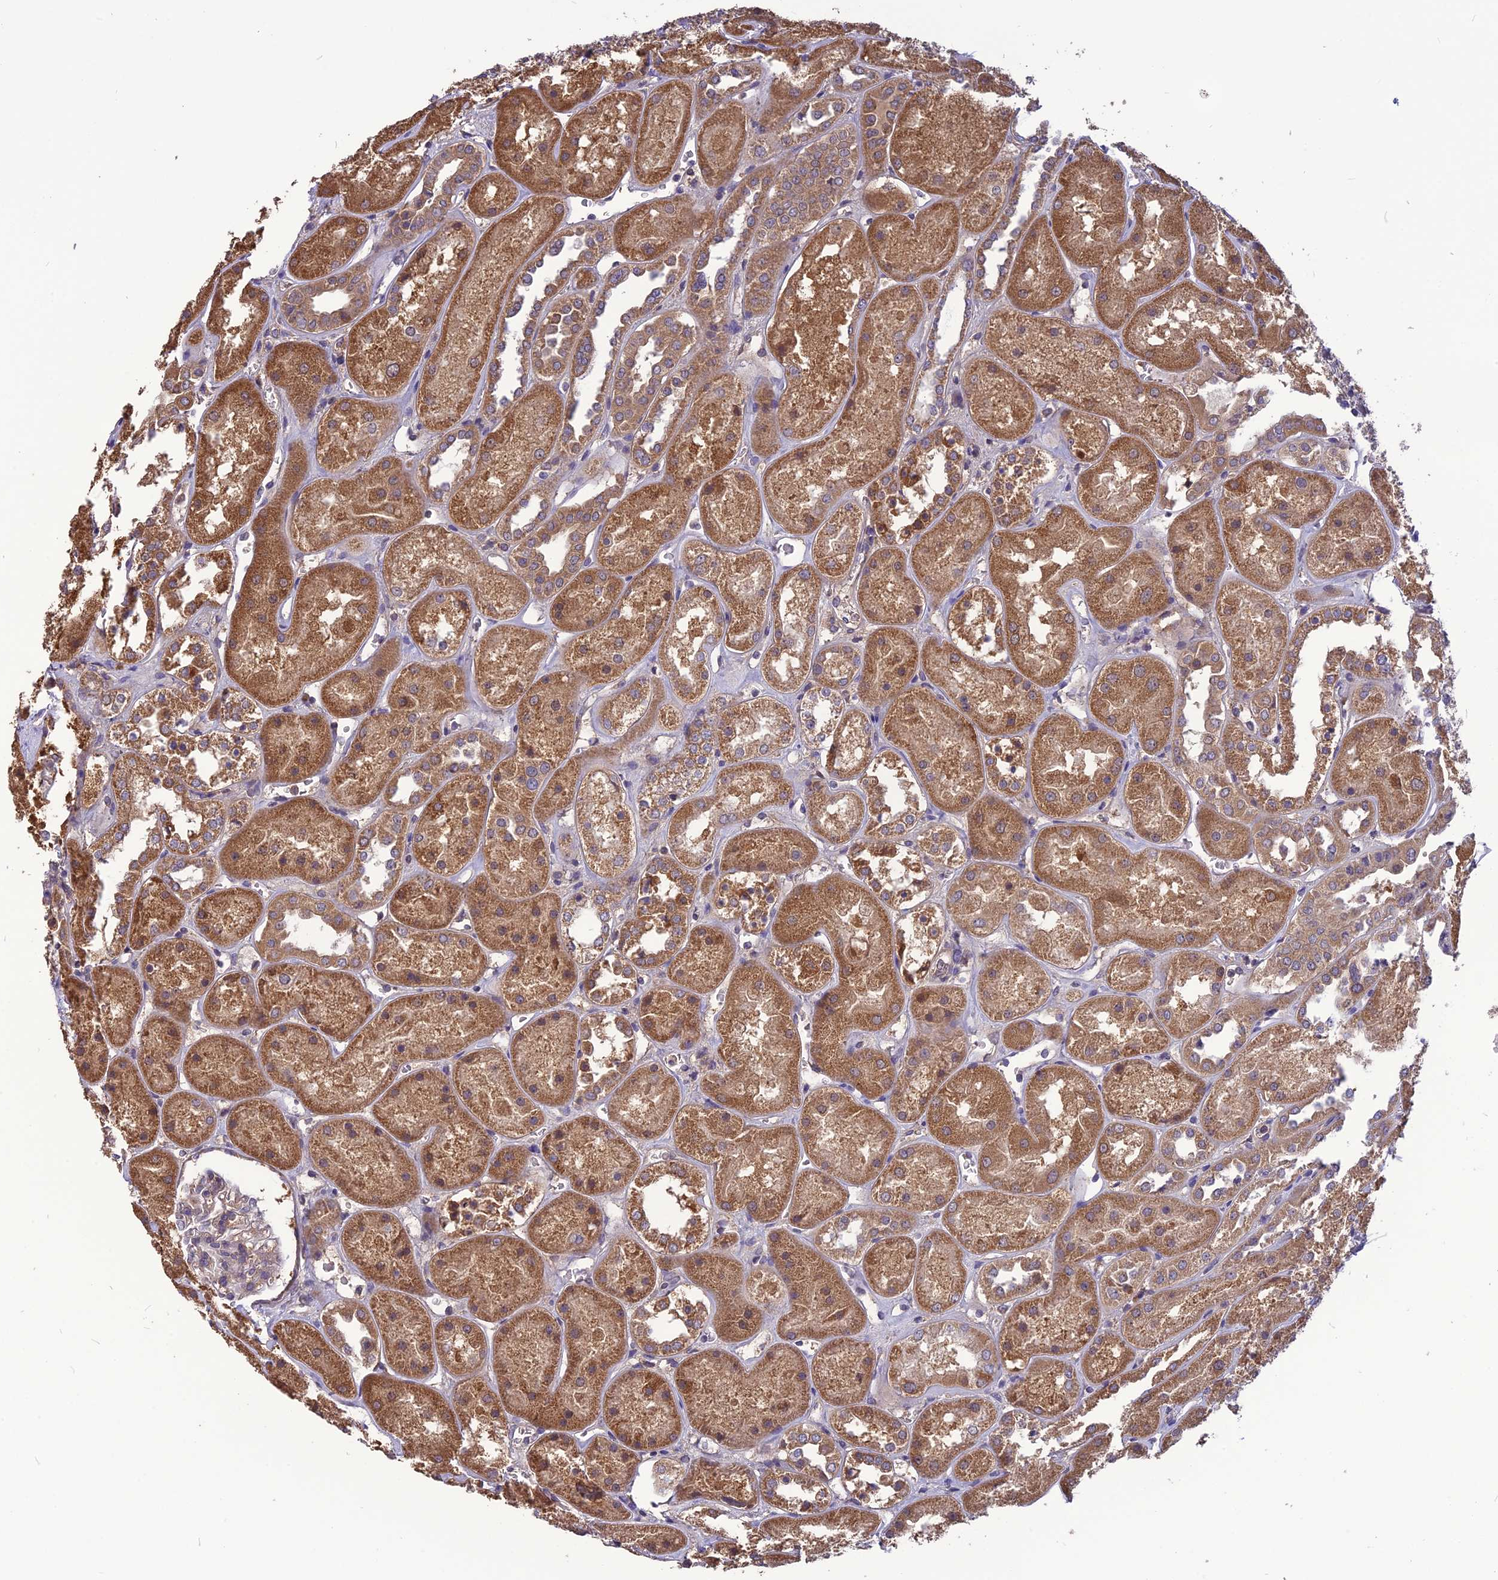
{"staining": {"intensity": "negative", "quantity": "none", "location": "none"}, "tissue": "kidney", "cell_type": "Cells in glomeruli", "image_type": "normal", "snomed": [{"axis": "morphology", "description": "Normal tissue, NOS"}, {"axis": "topography", "description": "Kidney"}], "caption": "High magnification brightfield microscopy of unremarkable kidney stained with DAB (3,3'-diaminobenzidine) (brown) and counterstained with hematoxylin (blue): cells in glomeruli show no significant positivity. (Brightfield microscopy of DAB IHC at high magnification).", "gene": "PSMF1", "patient": {"sex": "male", "age": 70}}